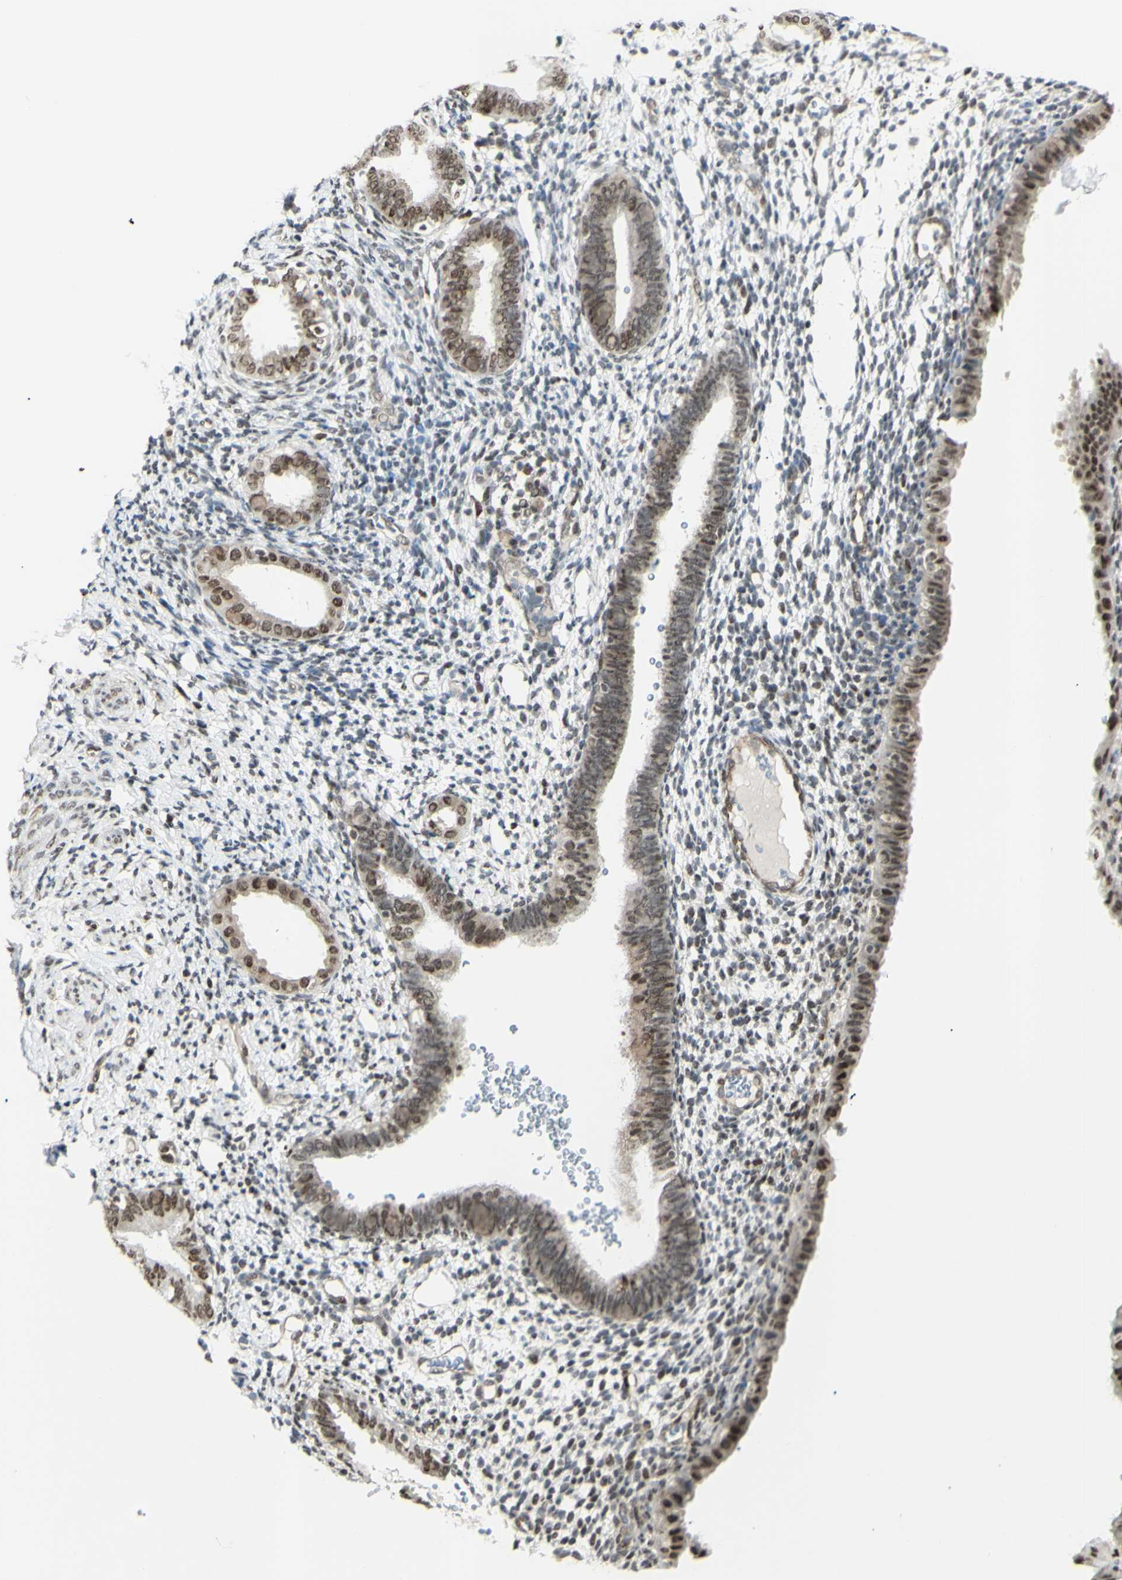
{"staining": {"intensity": "weak", "quantity": "25%-75%", "location": "nuclear"}, "tissue": "endometrium", "cell_type": "Cells in endometrial stroma", "image_type": "normal", "snomed": [{"axis": "morphology", "description": "Normal tissue, NOS"}, {"axis": "topography", "description": "Endometrium"}], "caption": "DAB immunohistochemical staining of unremarkable human endometrium demonstrates weak nuclear protein positivity in approximately 25%-75% of cells in endometrial stroma. Immunohistochemistry (ihc) stains the protein of interest in brown and the nuclei are stained blue.", "gene": "ZMYM6", "patient": {"sex": "female", "age": 61}}